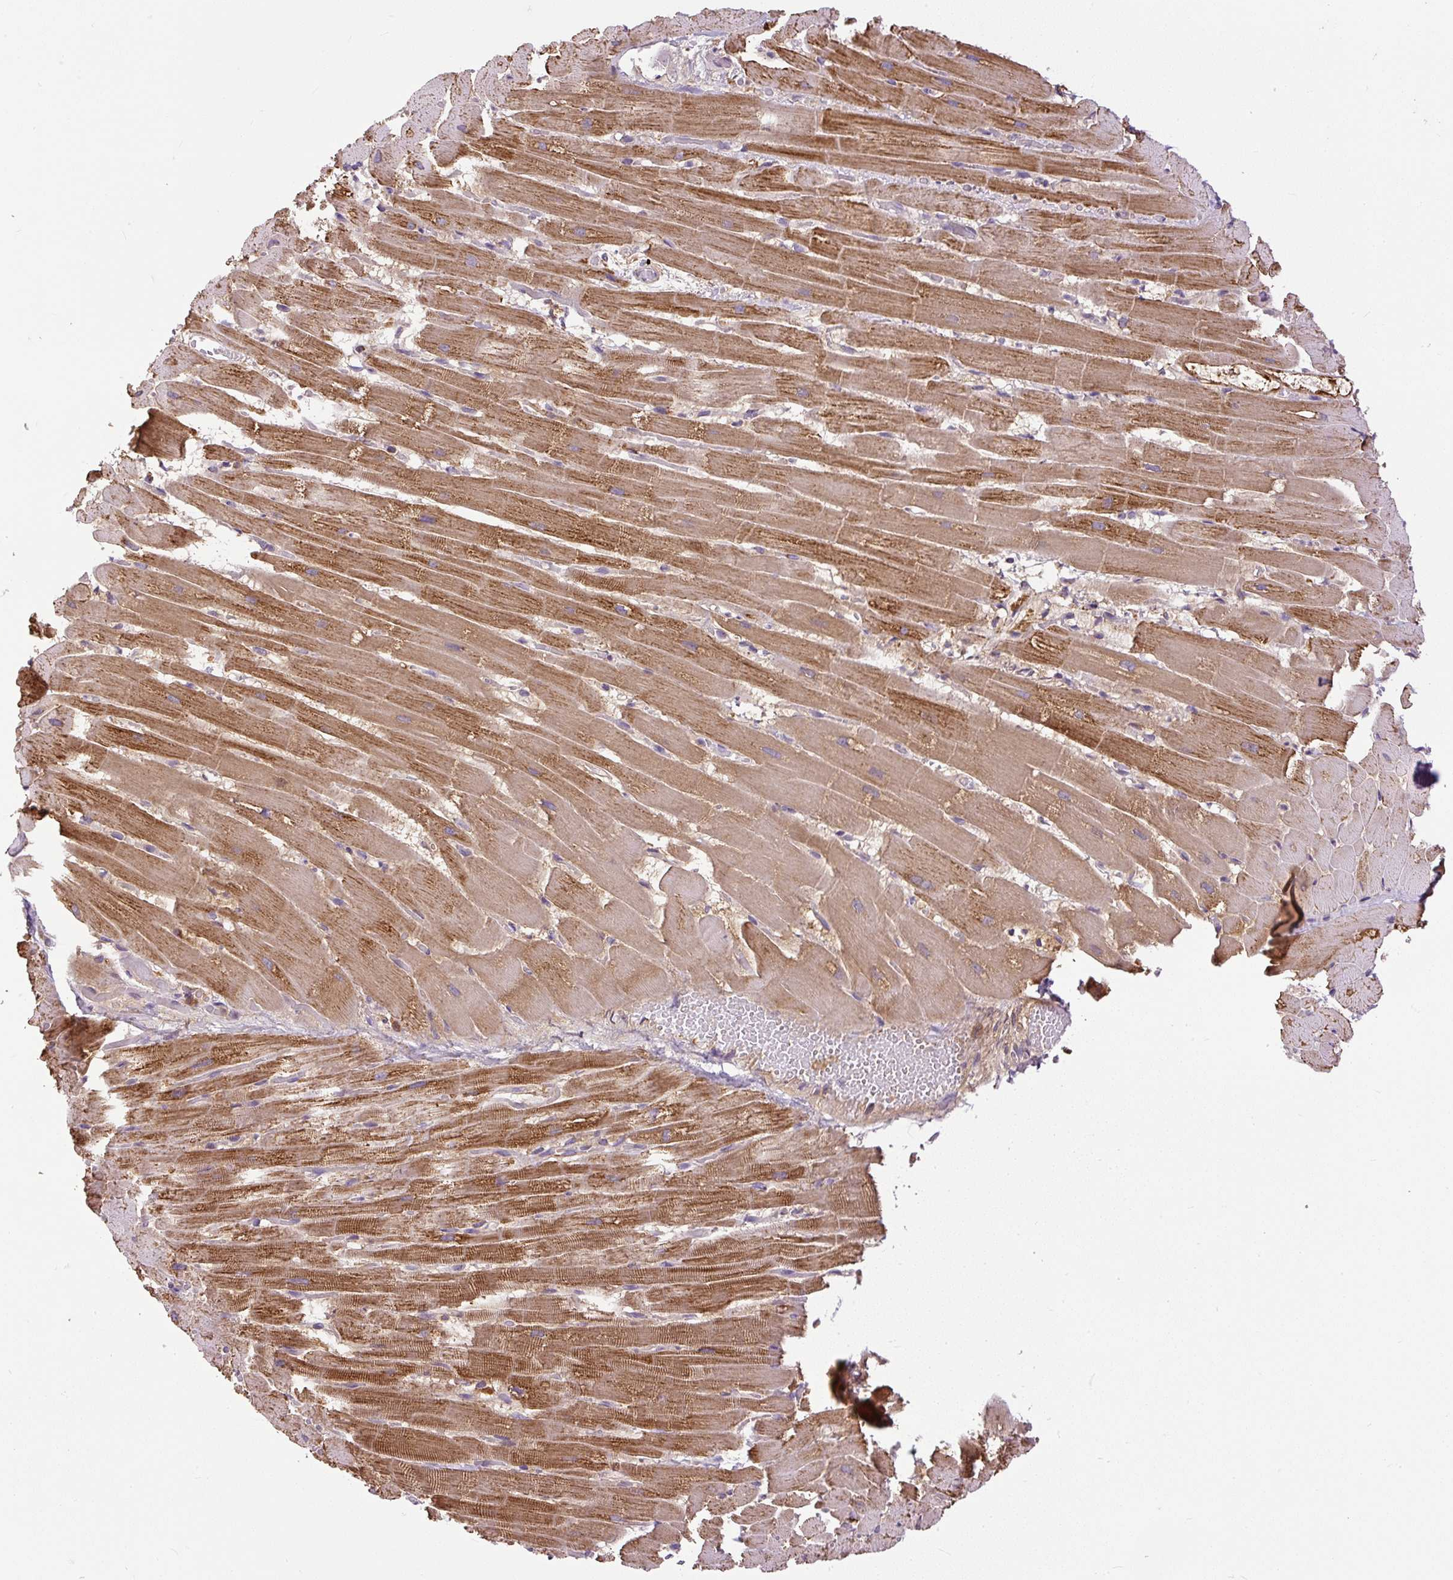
{"staining": {"intensity": "moderate", "quantity": ">75%", "location": "cytoplasmic/membranous"}, "tissue": "heart muscle", "cell_type": "Cardiomyocytes", "image_type": "normal", "snomed": [{"axis": "morphology", "description": "Normal tissue, NOS"}, {"axis": "topography", "description": "Heart"}], "caption": "Immunohistochemical staining of benign heart muscle exhibits medium levels of moderate cytoplasmic/membranous positivity in approximately >75% of cardiomyocytes.", "gene": "TM2D3", "patient": {"sex": "male", "age": 37}}